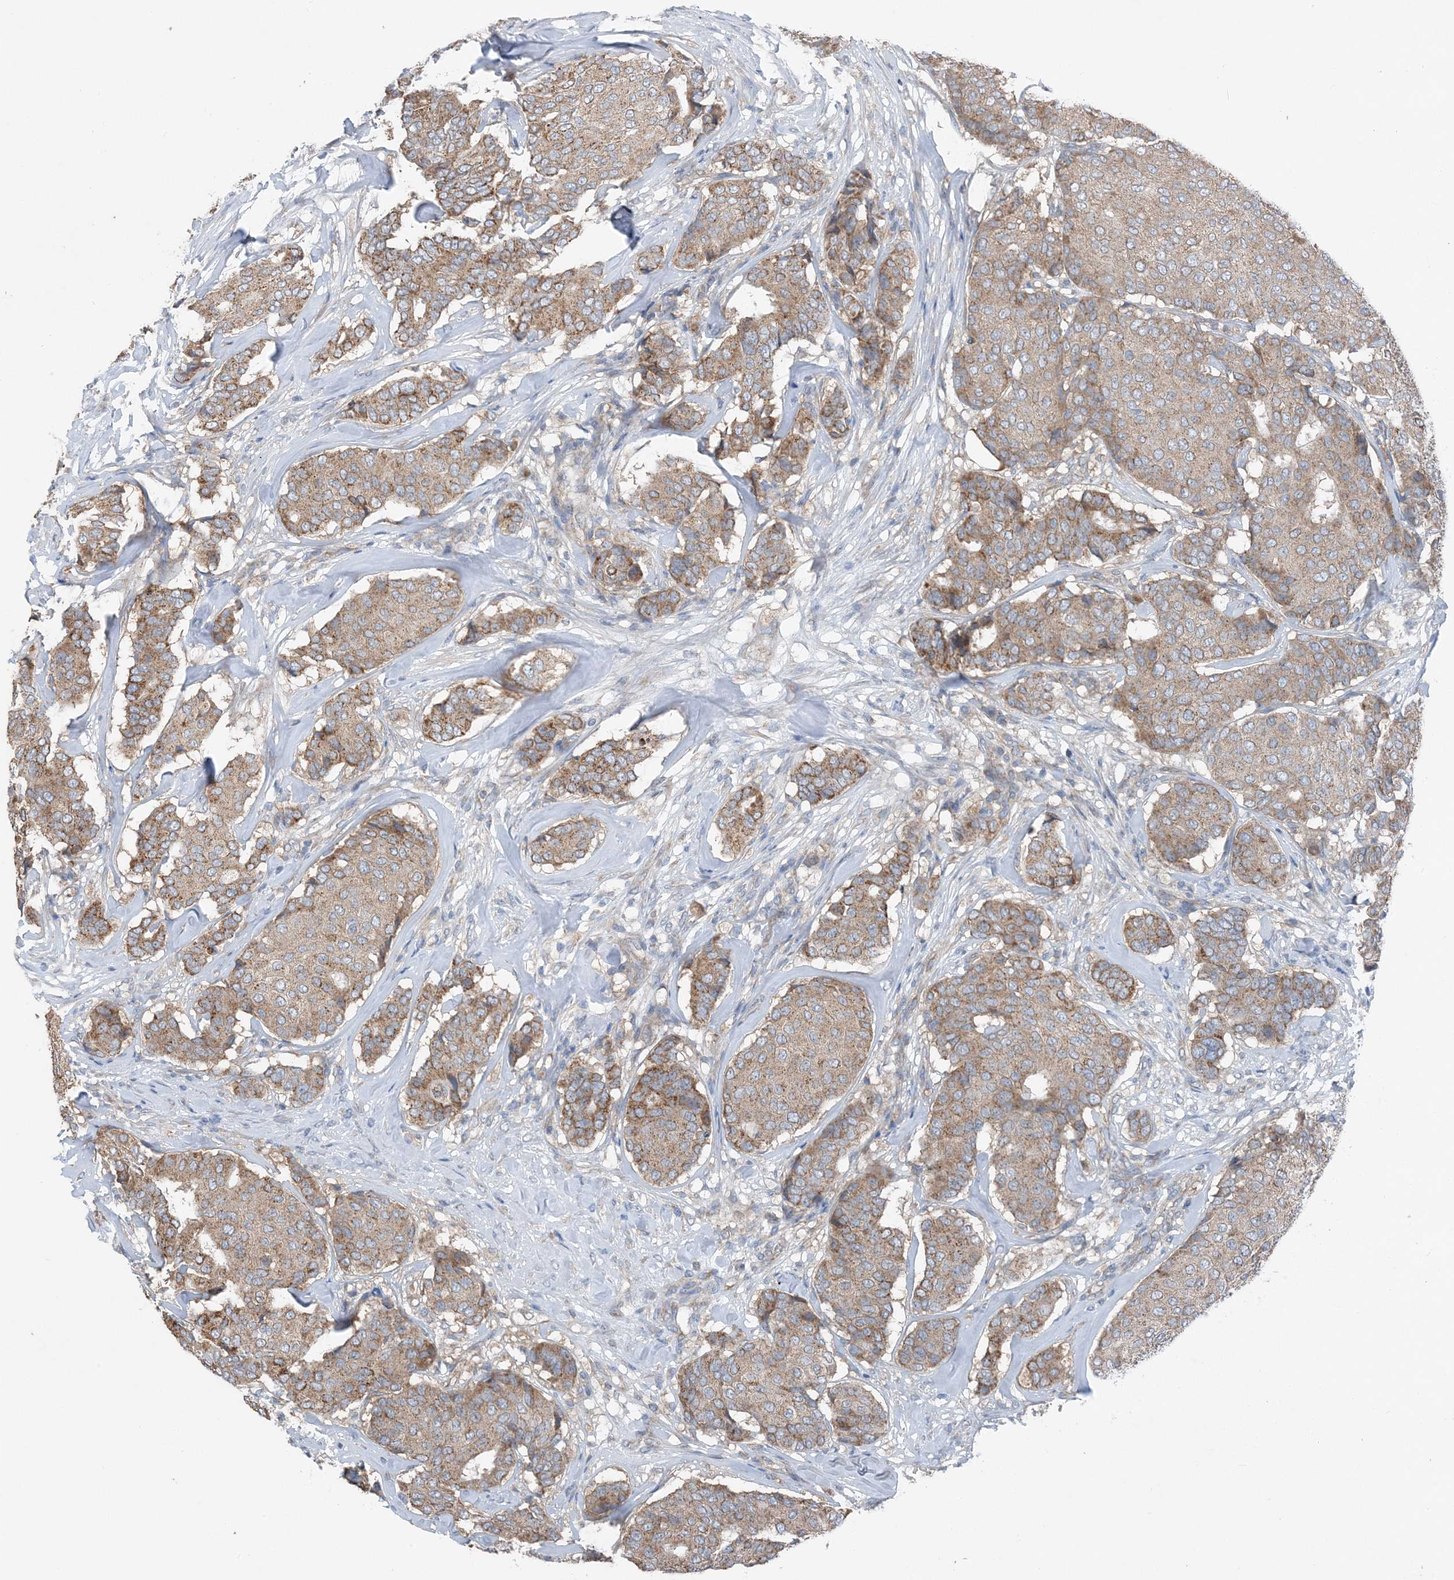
{"staining": {"intensity": "moderate", "quantity": ">75%", "location": "cytoplasmic/membranous"}, "tissue": "breast cancer", "cell_type": "Tumor cells", "image_type": "cancer", "snomed": [{"axis": "morphology", "description": "Duct carcinoma"}, {"axis": "topography", "description": "Breast"}], "caption": "Human infiltrating ductal carcinoma (breast) stained for a protein (brown) displays moderate cytoplasmic/membranous positive expression in approximately >75% of tumor cells.", "gene": "DHX30", "patient": {"sex": "female", "age": 75}}